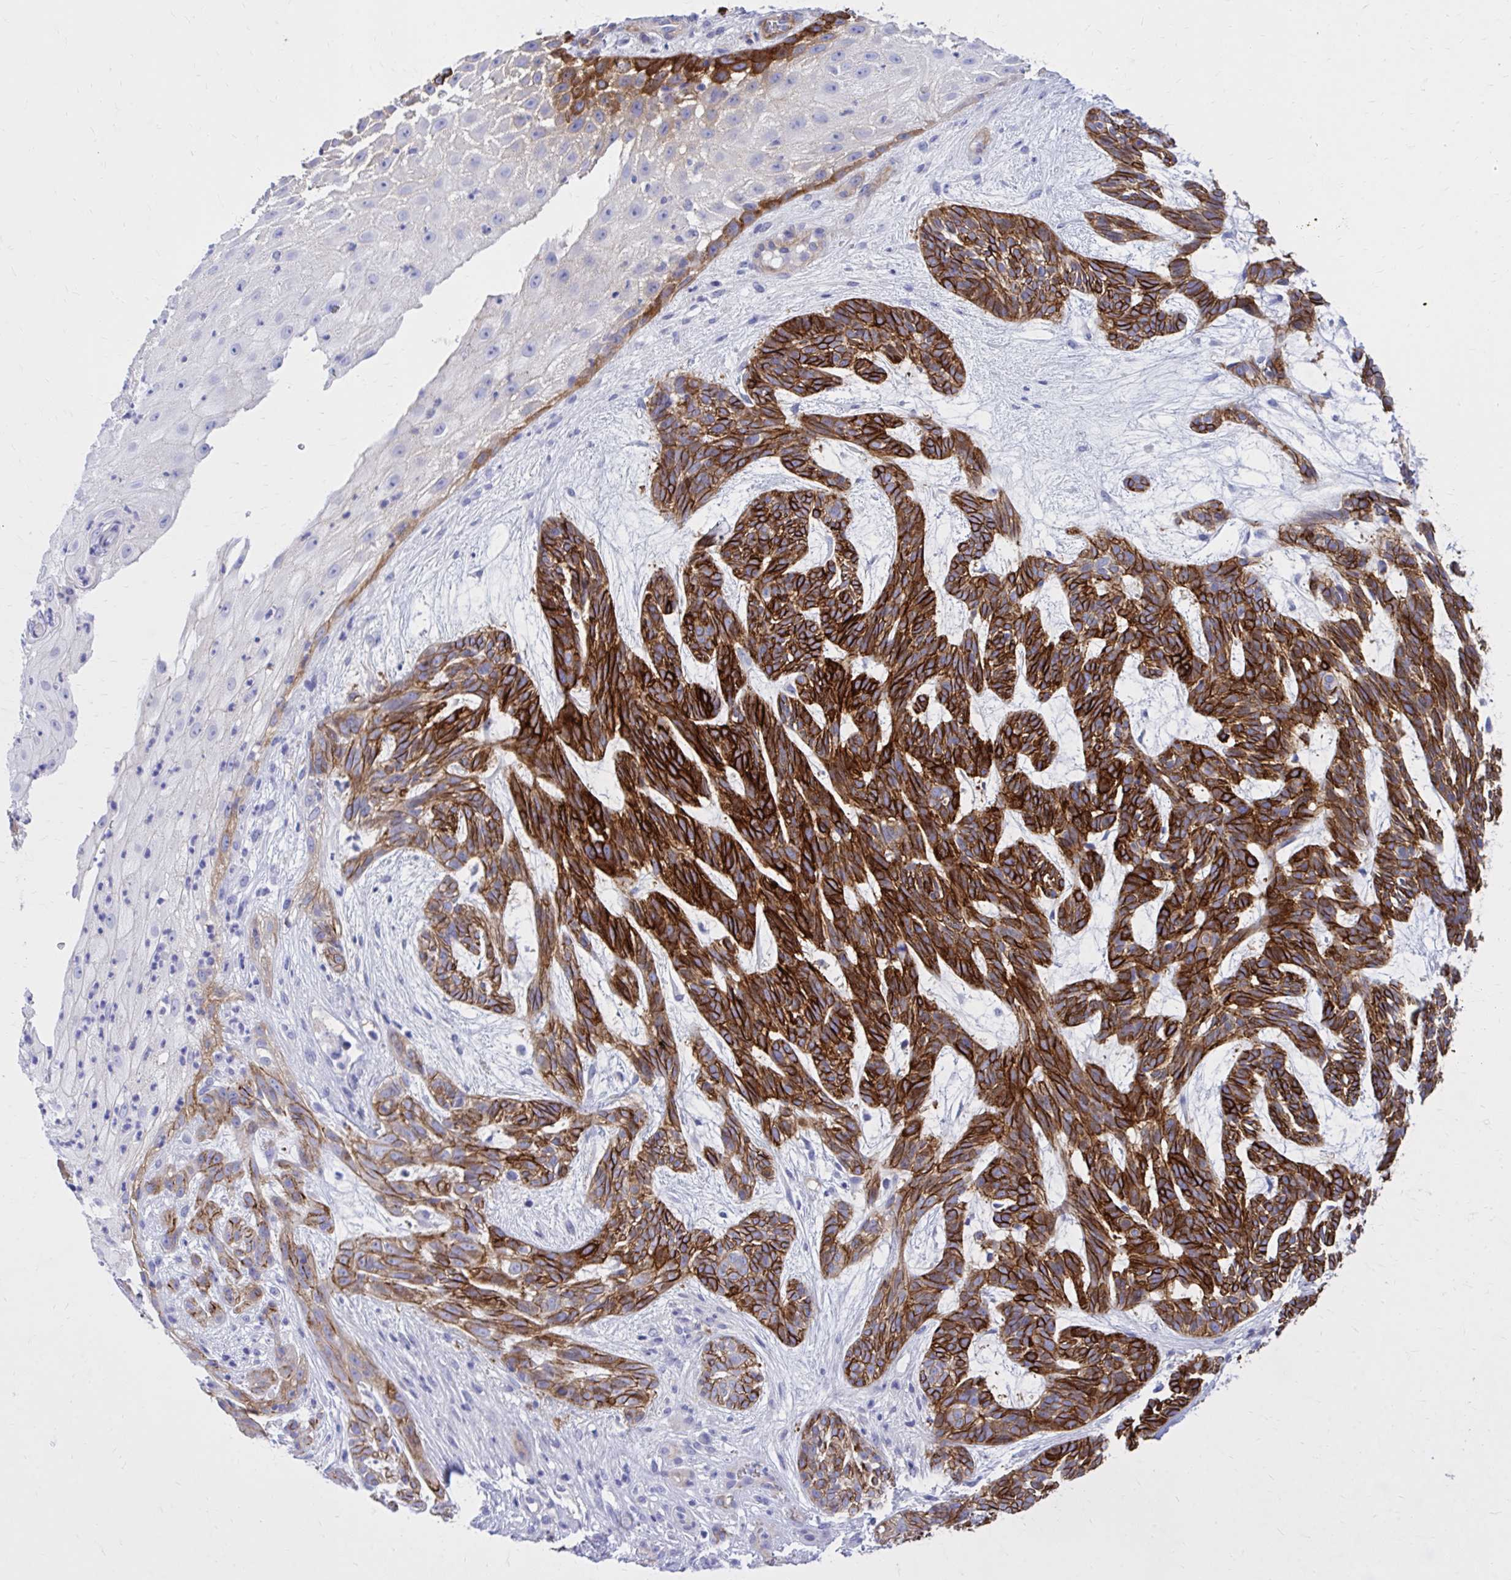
{"staining": {"intensity": "strong", "quantity": ">75%", "location": "cytoplasmic/membranous"}, "tissue": "skin cancer", "cell_type": "Tumor cells", "image_type": "cancer", "snomed": [{"axis": "morphology", "description": "Basal cell carcinoma"}, {"axis": "topography", "description": "Skin"}, {"axis": "topography", "description": "Skin, foot"}], "caption": "Immunohistochemistry (IHC) photomicrograph of neoplastic tissue: skin basal cell carcinoma stained using immunohistochemistry exhibits high levels of strong protein expression localized specifically in the cytoplasmic/membranous of tumor cells, appearing as a cytoplasmic/membranous brown color.", "gene": "EPB41L1", "patient": {"sex": "female", "age": 77}}